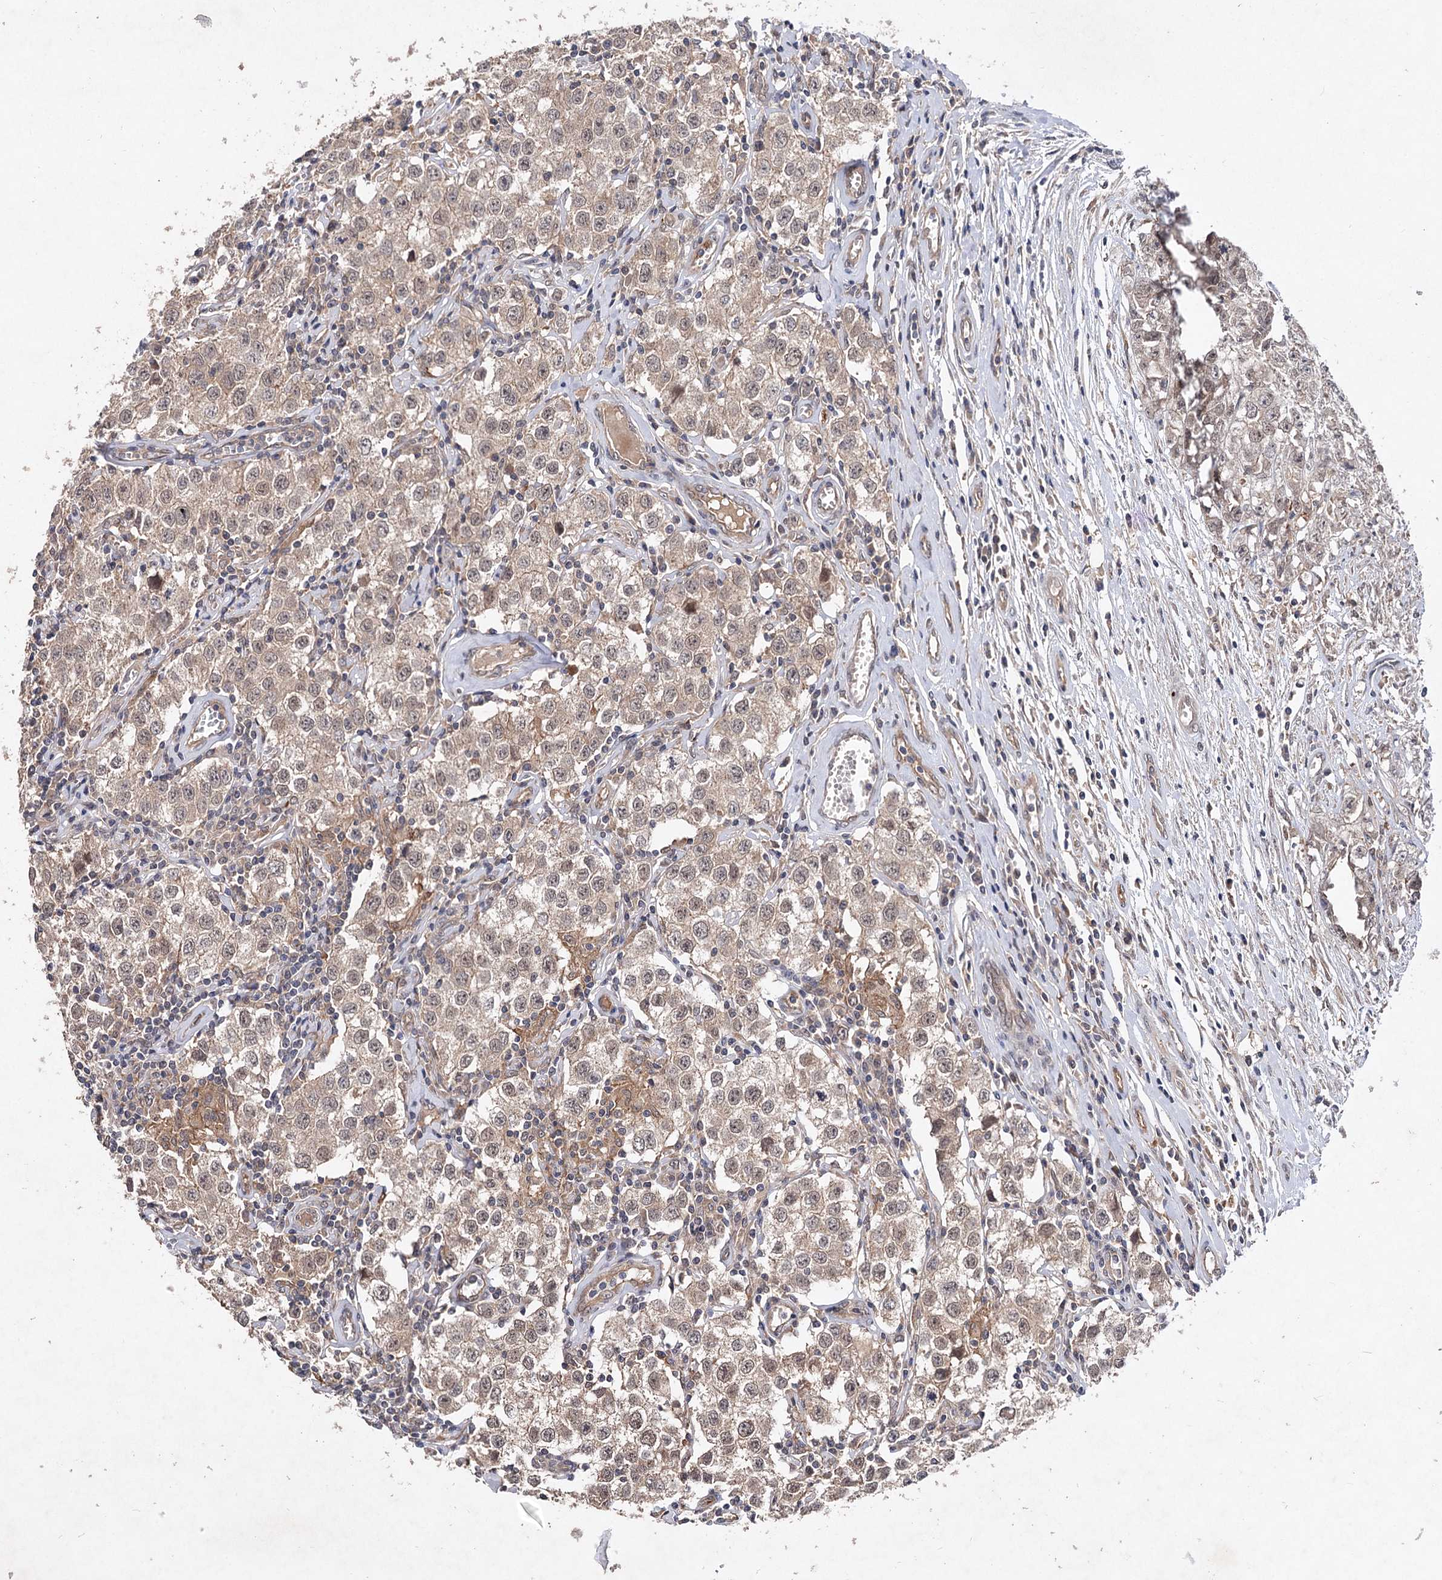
{"staining": {"intensity": "weak", "quantity": ">75%", "location": "cytoplasmic/membranous,nuclear"}, "tissue": "testis cancer", "cell_type": "Tumor cells", "image_type": "cancer", "snomed": [{"axis": "morphology", "description": "Seminoma, NOS"}, {"axis": "morphology", "description": "Carcinoma, Embryonal, NOS"}, {"axis": "topography", "description": "Testis"}], "caption": "A micrograph showing weak cytoplasmic/membranous and nuclear positivity in about >75% of tumor cells in testis cancer (seminoma), as visualized by brown immunohistochemical staining.", "gene": "NUDCD2", "patient": {"sex": "male", "age": 43}}